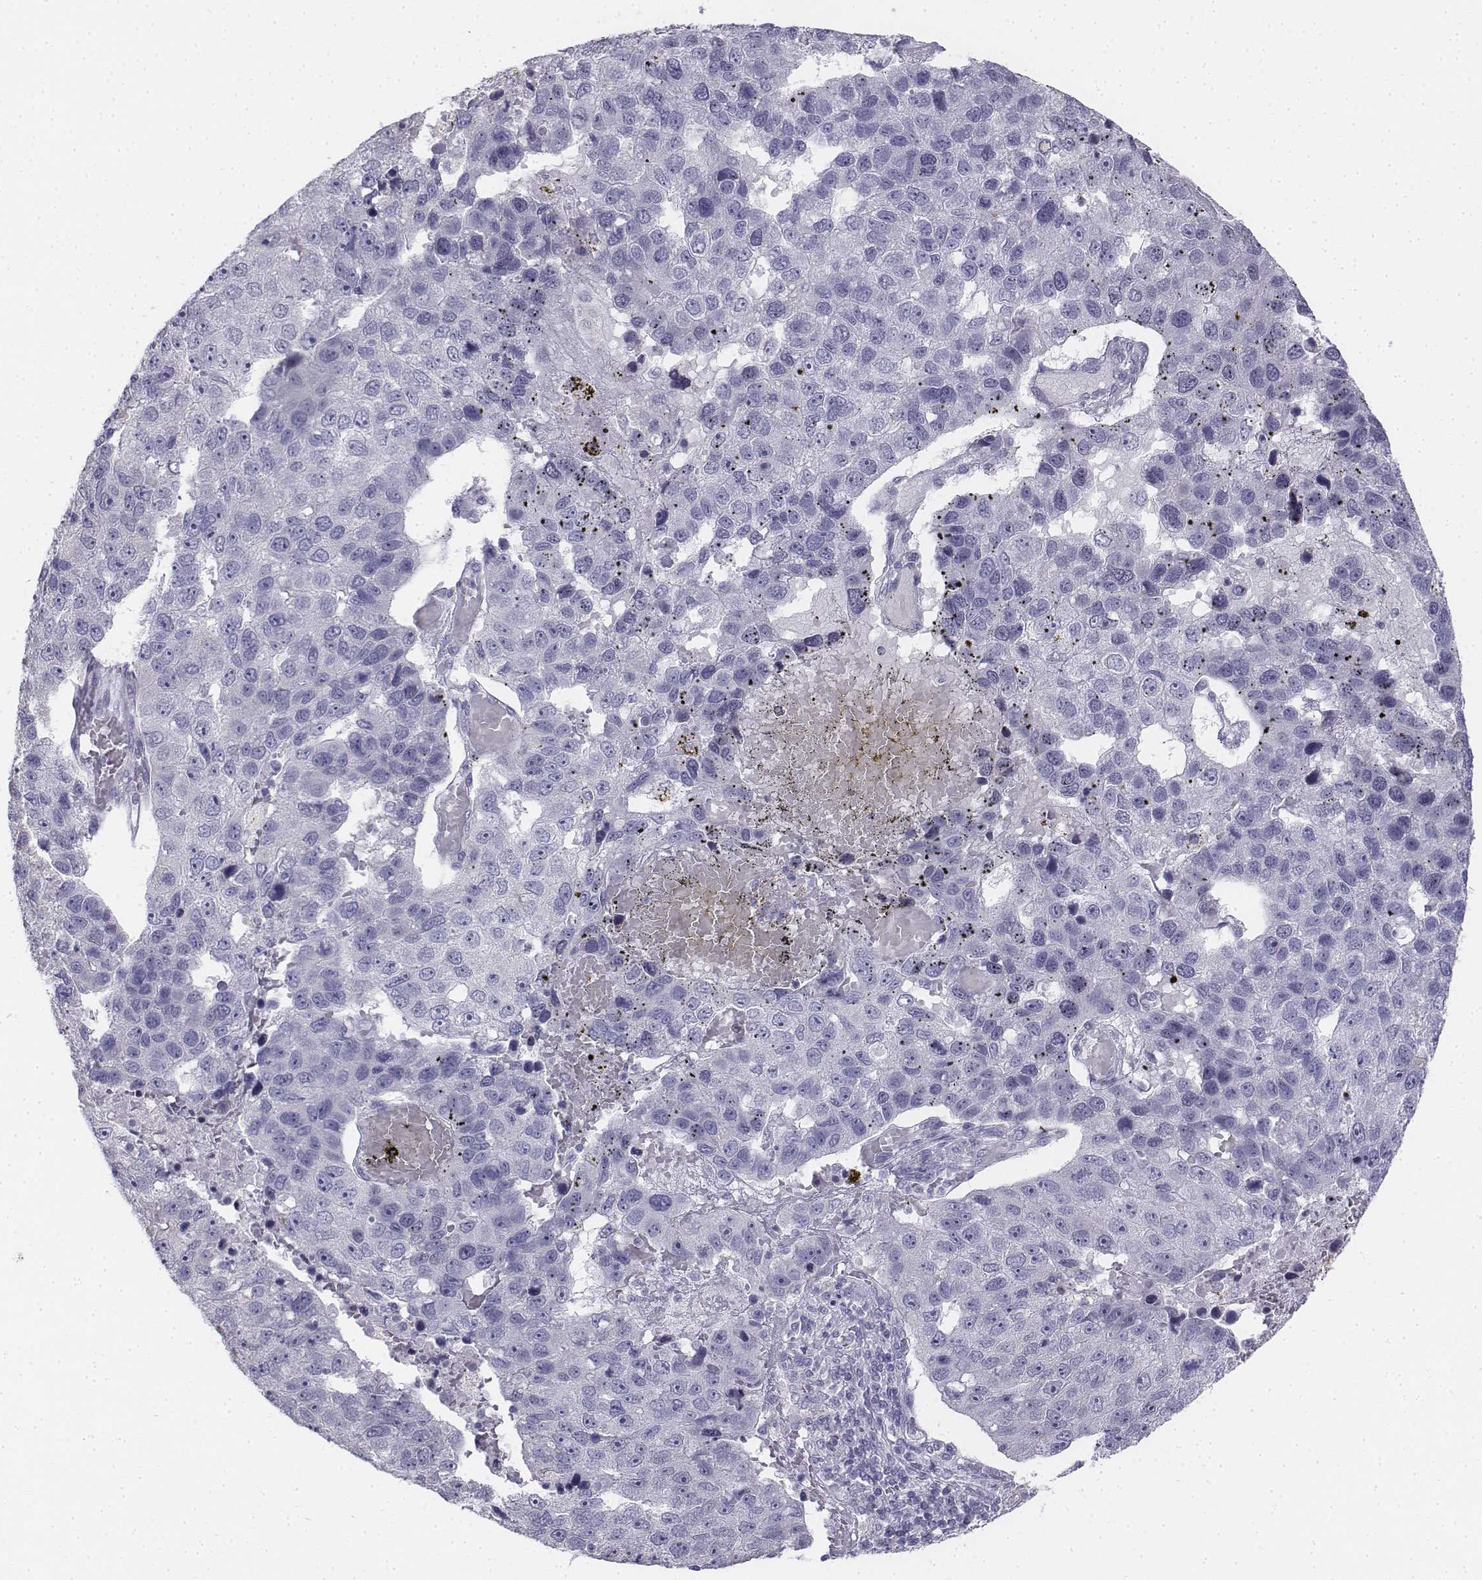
{"staining": {"intensity": "negative", "quantity": "none", "location": "none"}, "tissue": "pancreatic cancer", "cell_type": "Tumor cells", "image_type": "cancer", "snomed": [{"axis": "morphology", "description": "Adenocarcinoma, NOS"}, {"axis": "topography", "description": "Pancreas"}], "caption": "Human pancreatic adenocarcinoma stained for a protein using immunohistochemistry shows no positivity in tumor cells.", "gene": "PENK", "patient": {"sex": "female", "age": 61}}